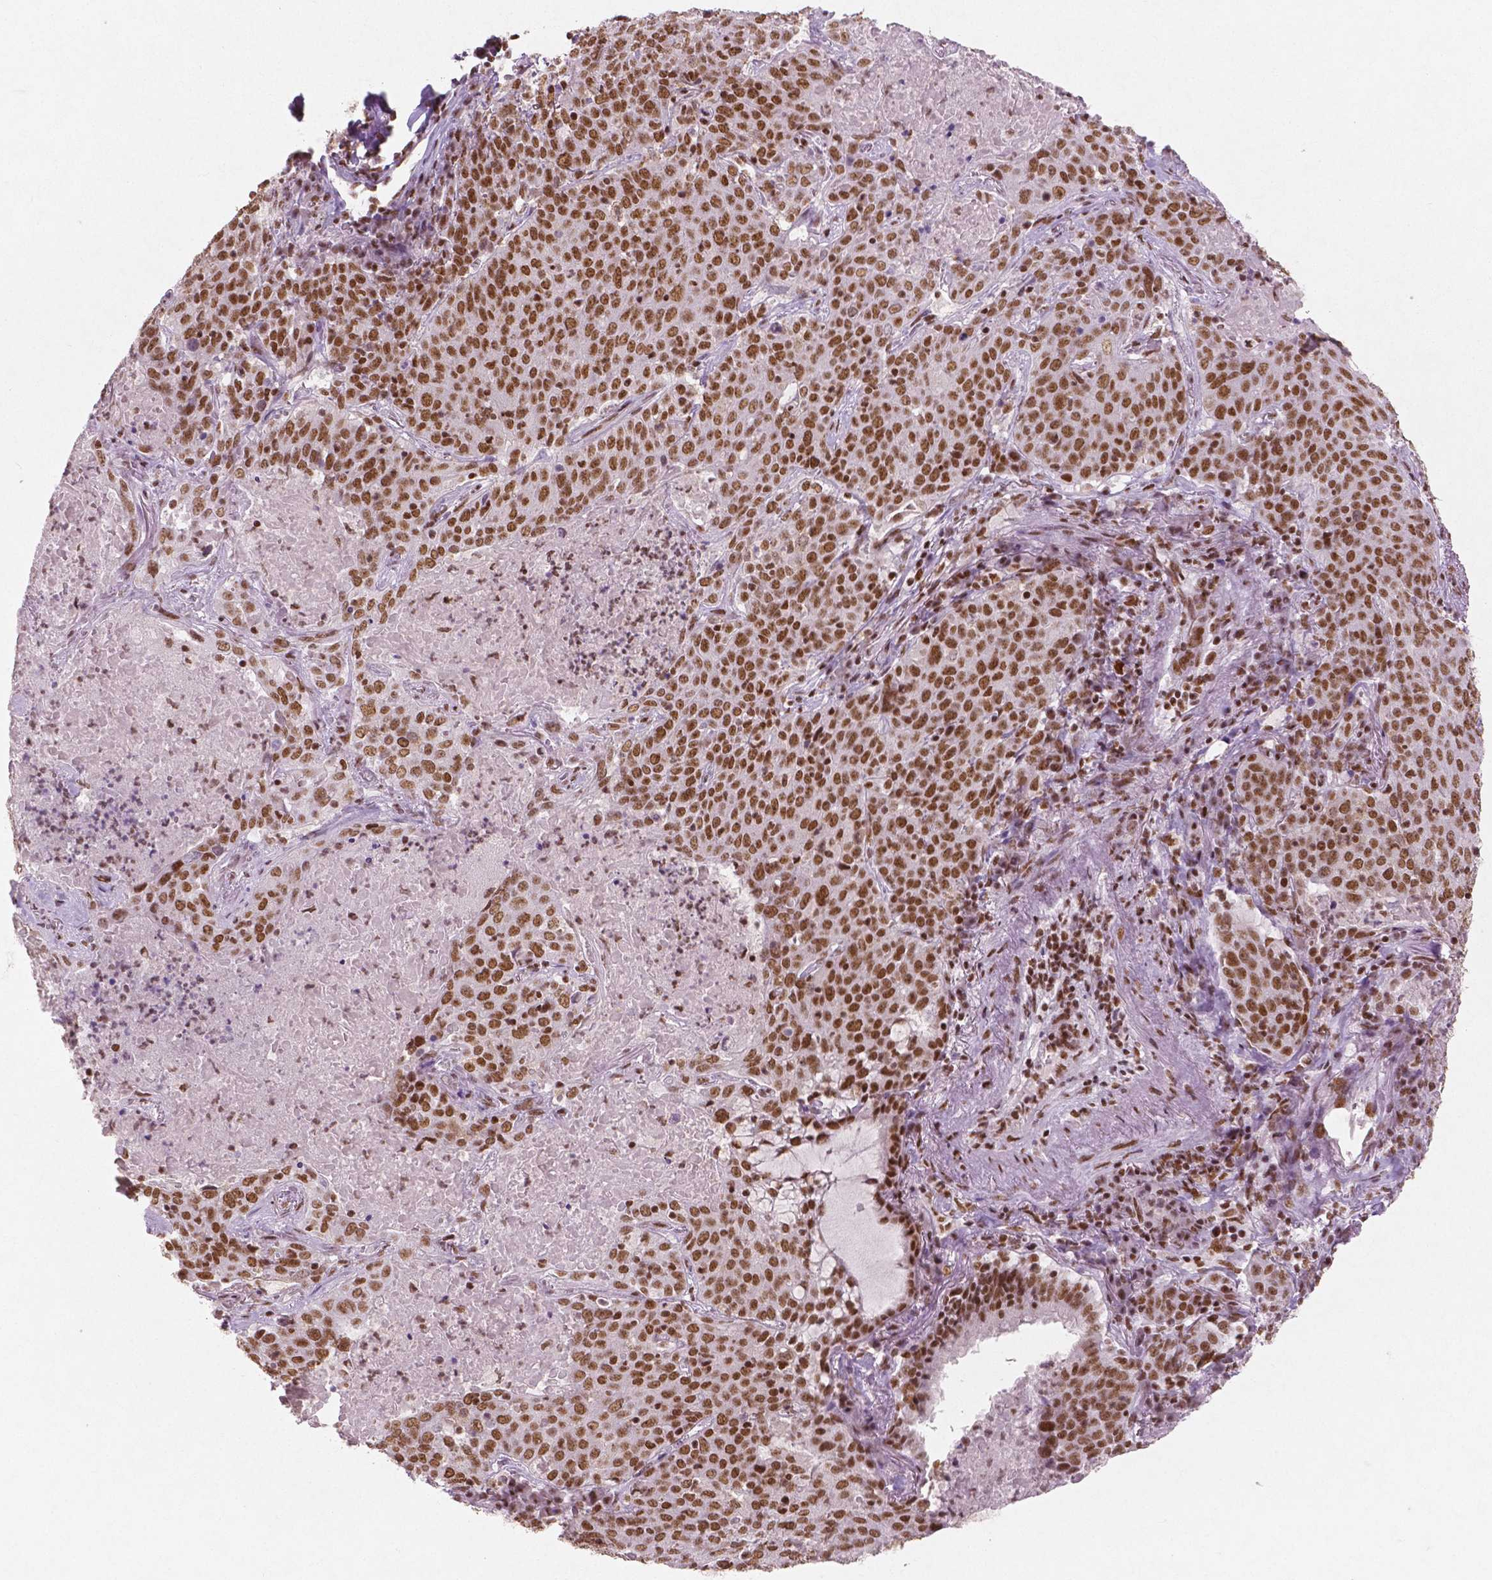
{"staining": {"intensity": "moderate", "quantity": ">75%", "location": "nuclear"}, "tissue": "lung cancer", "cell_type": "Tumor cells", "image_type": "cancer", "snomed": [{"axis": "morphology", "description": "Squamous cell carcinoma, NOS"}, {"axis": "topography", "description": "Lung"}], "caption": "IHC image of human lung cancer stained for a protein (brown), which displays medium levels of moderate nuclear staining in approximately >75% of tumor cells.", "gene": "BRD4", "patient": {"sex": "male", "age": 82}}